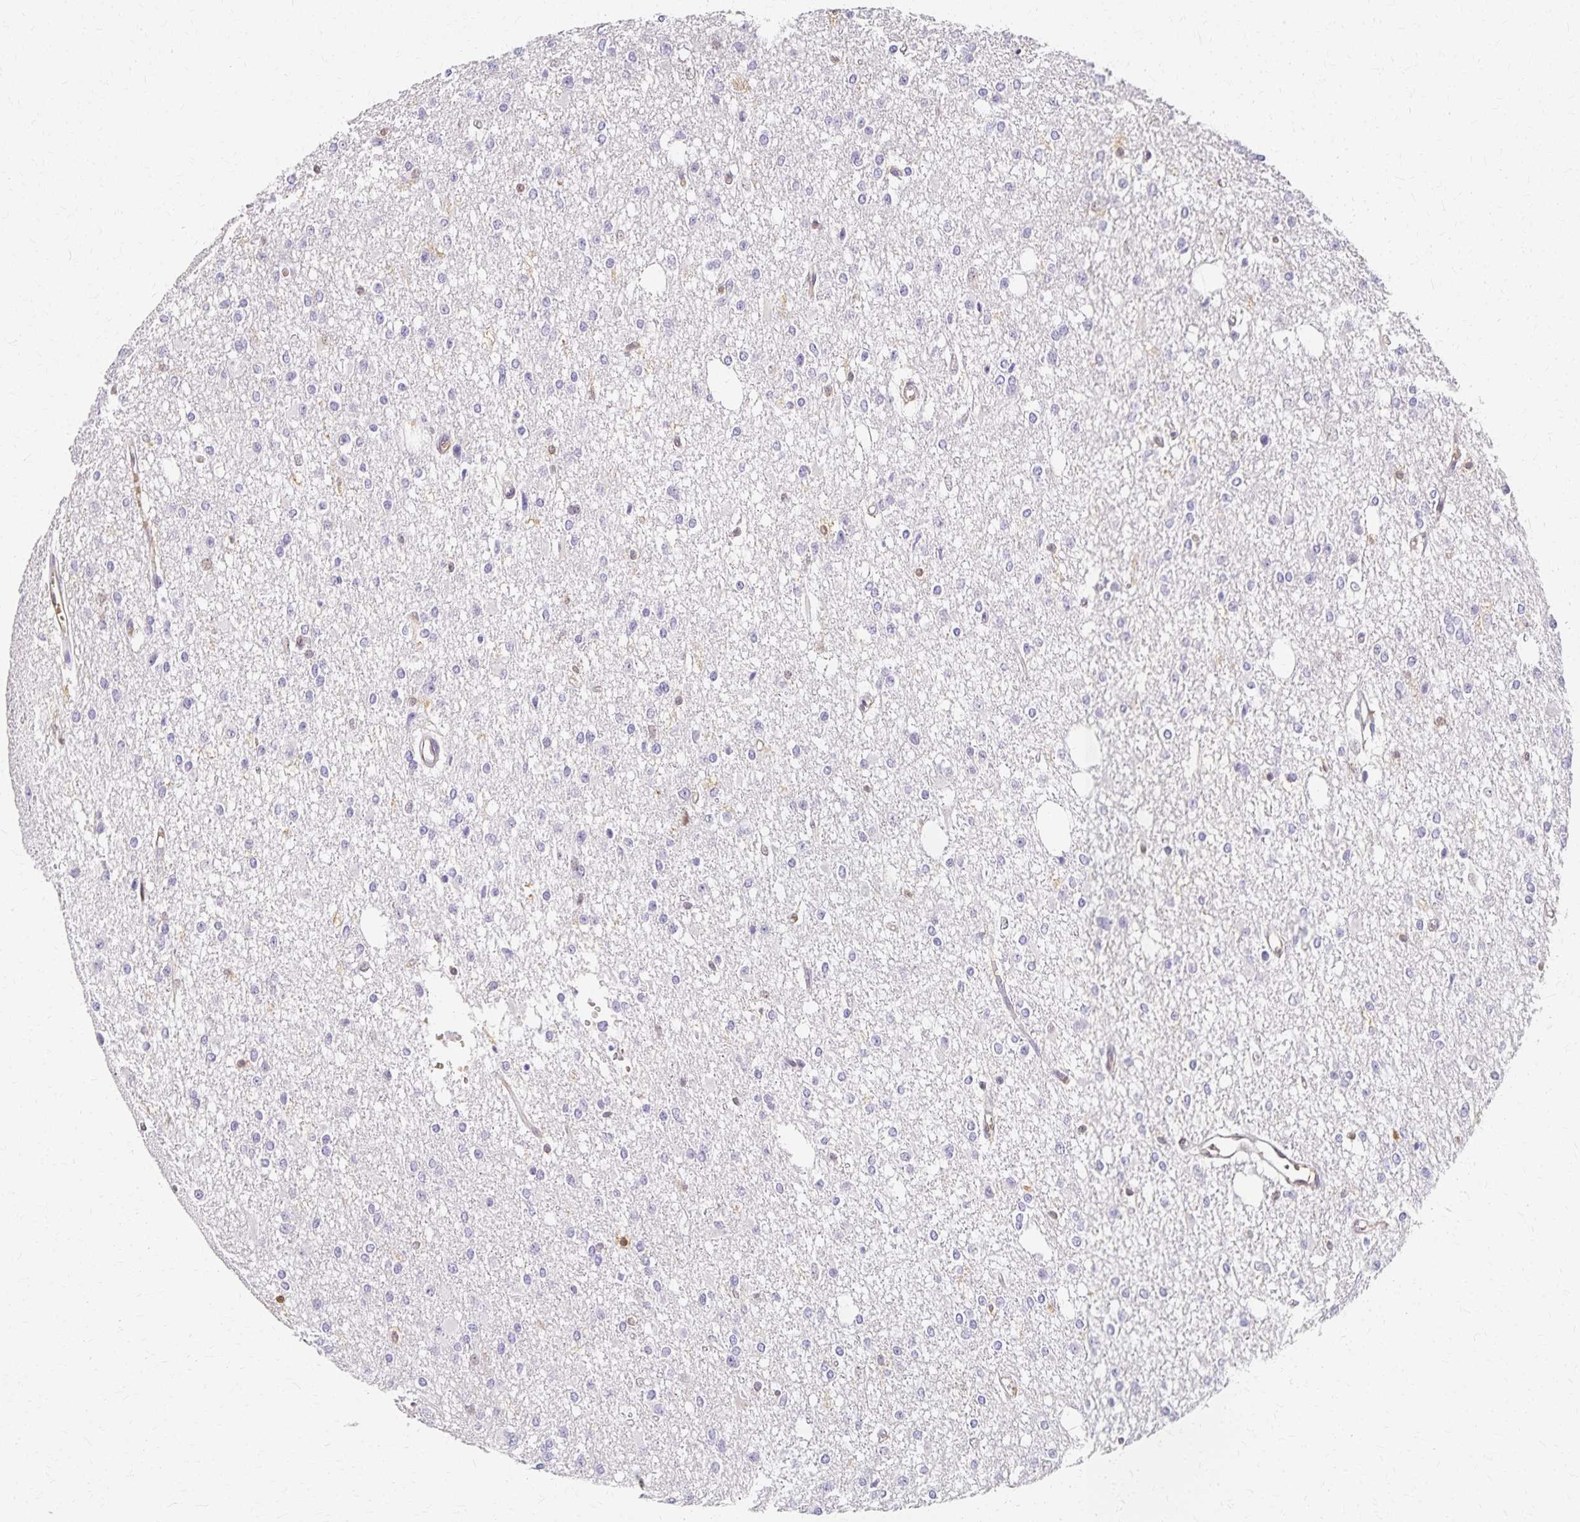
{"staining": {"intensity": "negative", "quantity": "none", "location": "none"}, "tissue": "glioma", "cell_type": "Tumor cells", "image_type": "cancer", "snomed": [{"axis": "morphology", "description": "Glioma, malignant, Low grade"}, {"axis": "topography", "description": "Brain"}], "caption": "Human malignant glioma (low-grade) stained for a protein using immunohistochemistry (IHC) shows no expression in tumor cells.", "gene": "AZGP1", "patient": {"sex": "male", "age": 26}}